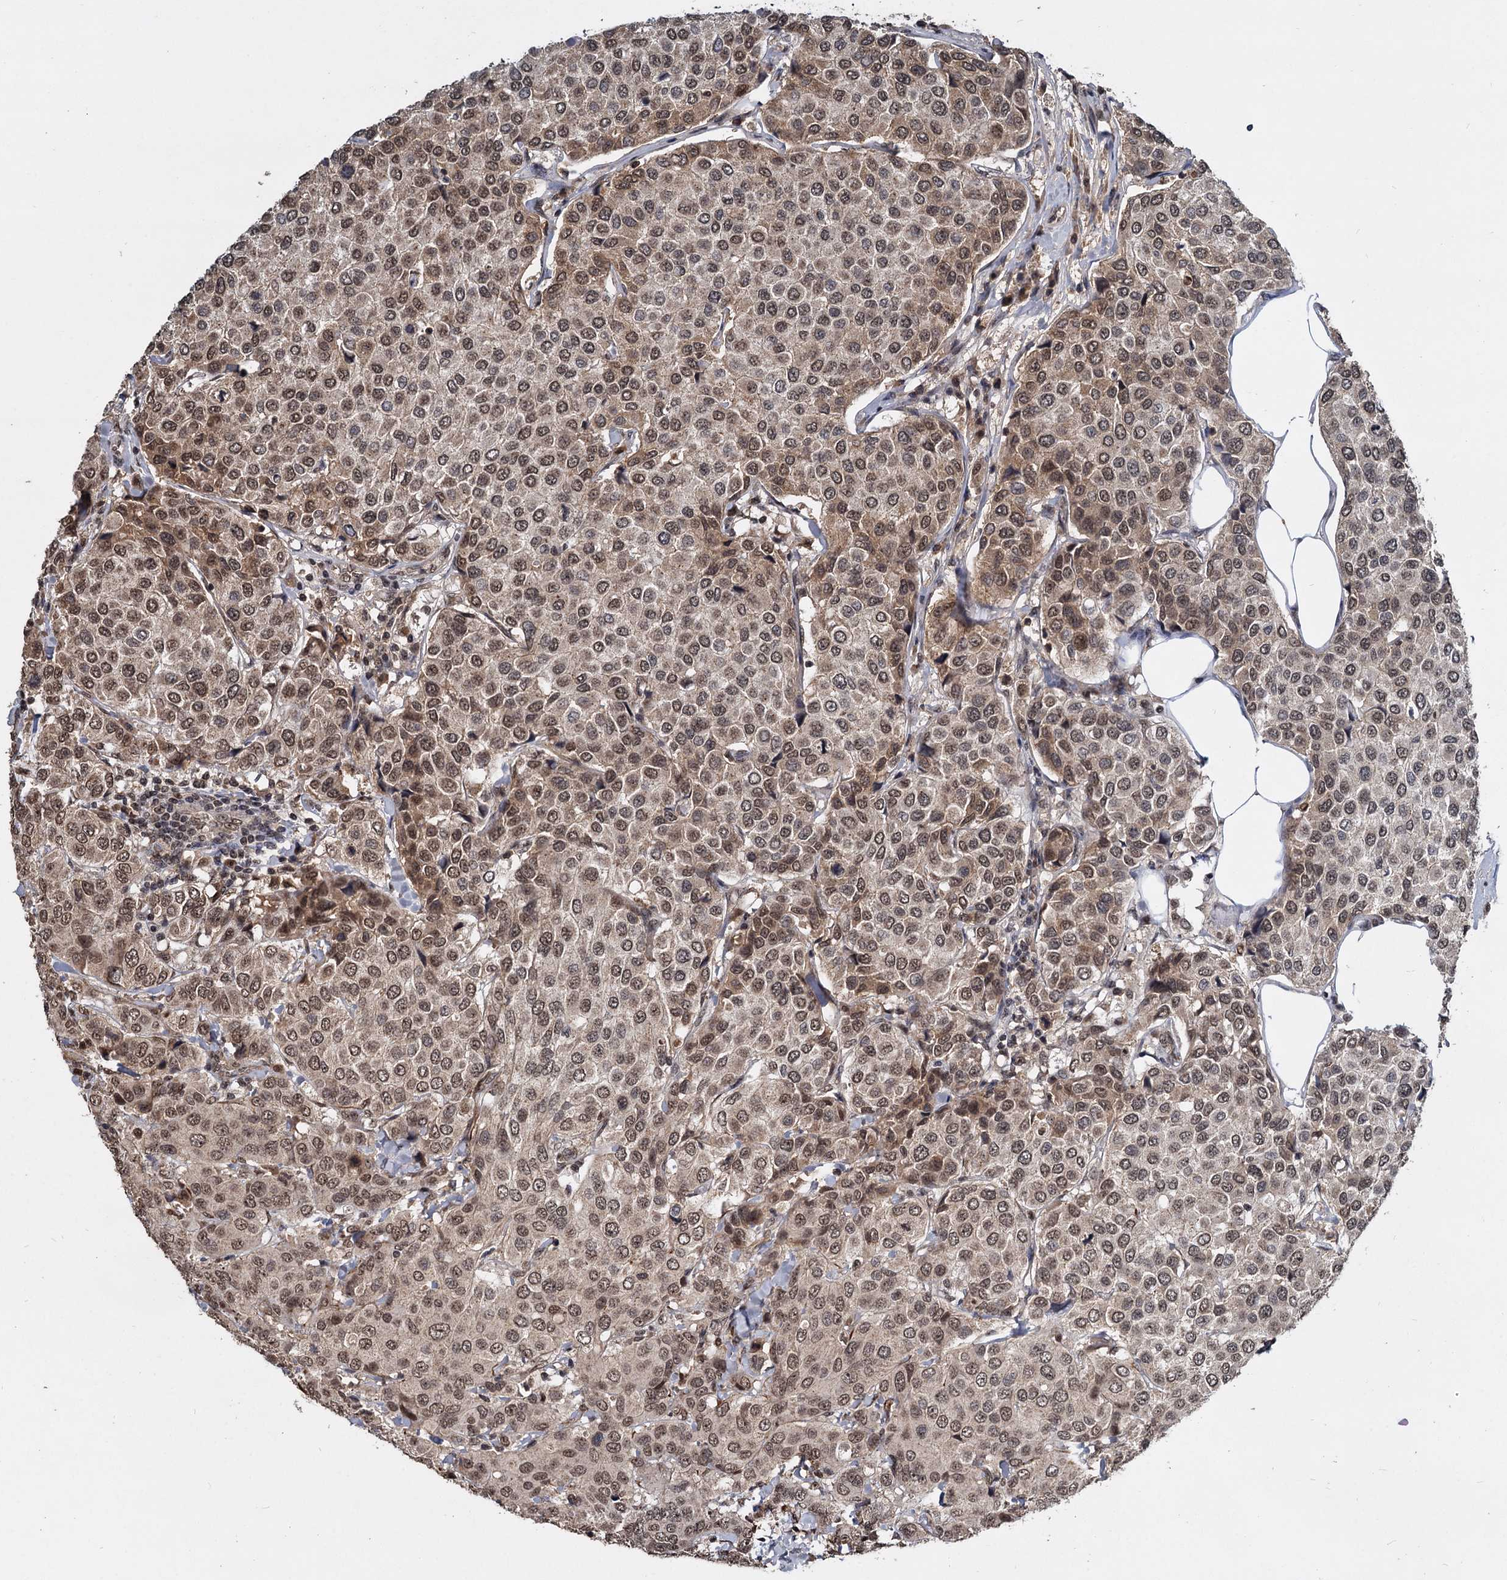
{"staining": {"intensity": "moderate", "quantity": "25%-75%", "location": "cytoplasmic/membranous,nuclear"}, "tissue": "breast cancer", "cell_type": "Tumor cells", "image_type": "cancer", "snomed": [{"axis": "morphology", "description": "Duct carcinoma"}, {"axis": "topography", "description": "Breast"}], "caption": "The micrograph displays staining of breast cancer (invasive ductal carcinoma), revealing moderate cytoplasmic/membranous and nuclear protein positivity (brown color) within tumor cells.", "gene": "FAM216B", "patient": {"sex": "female", "age": 55}}